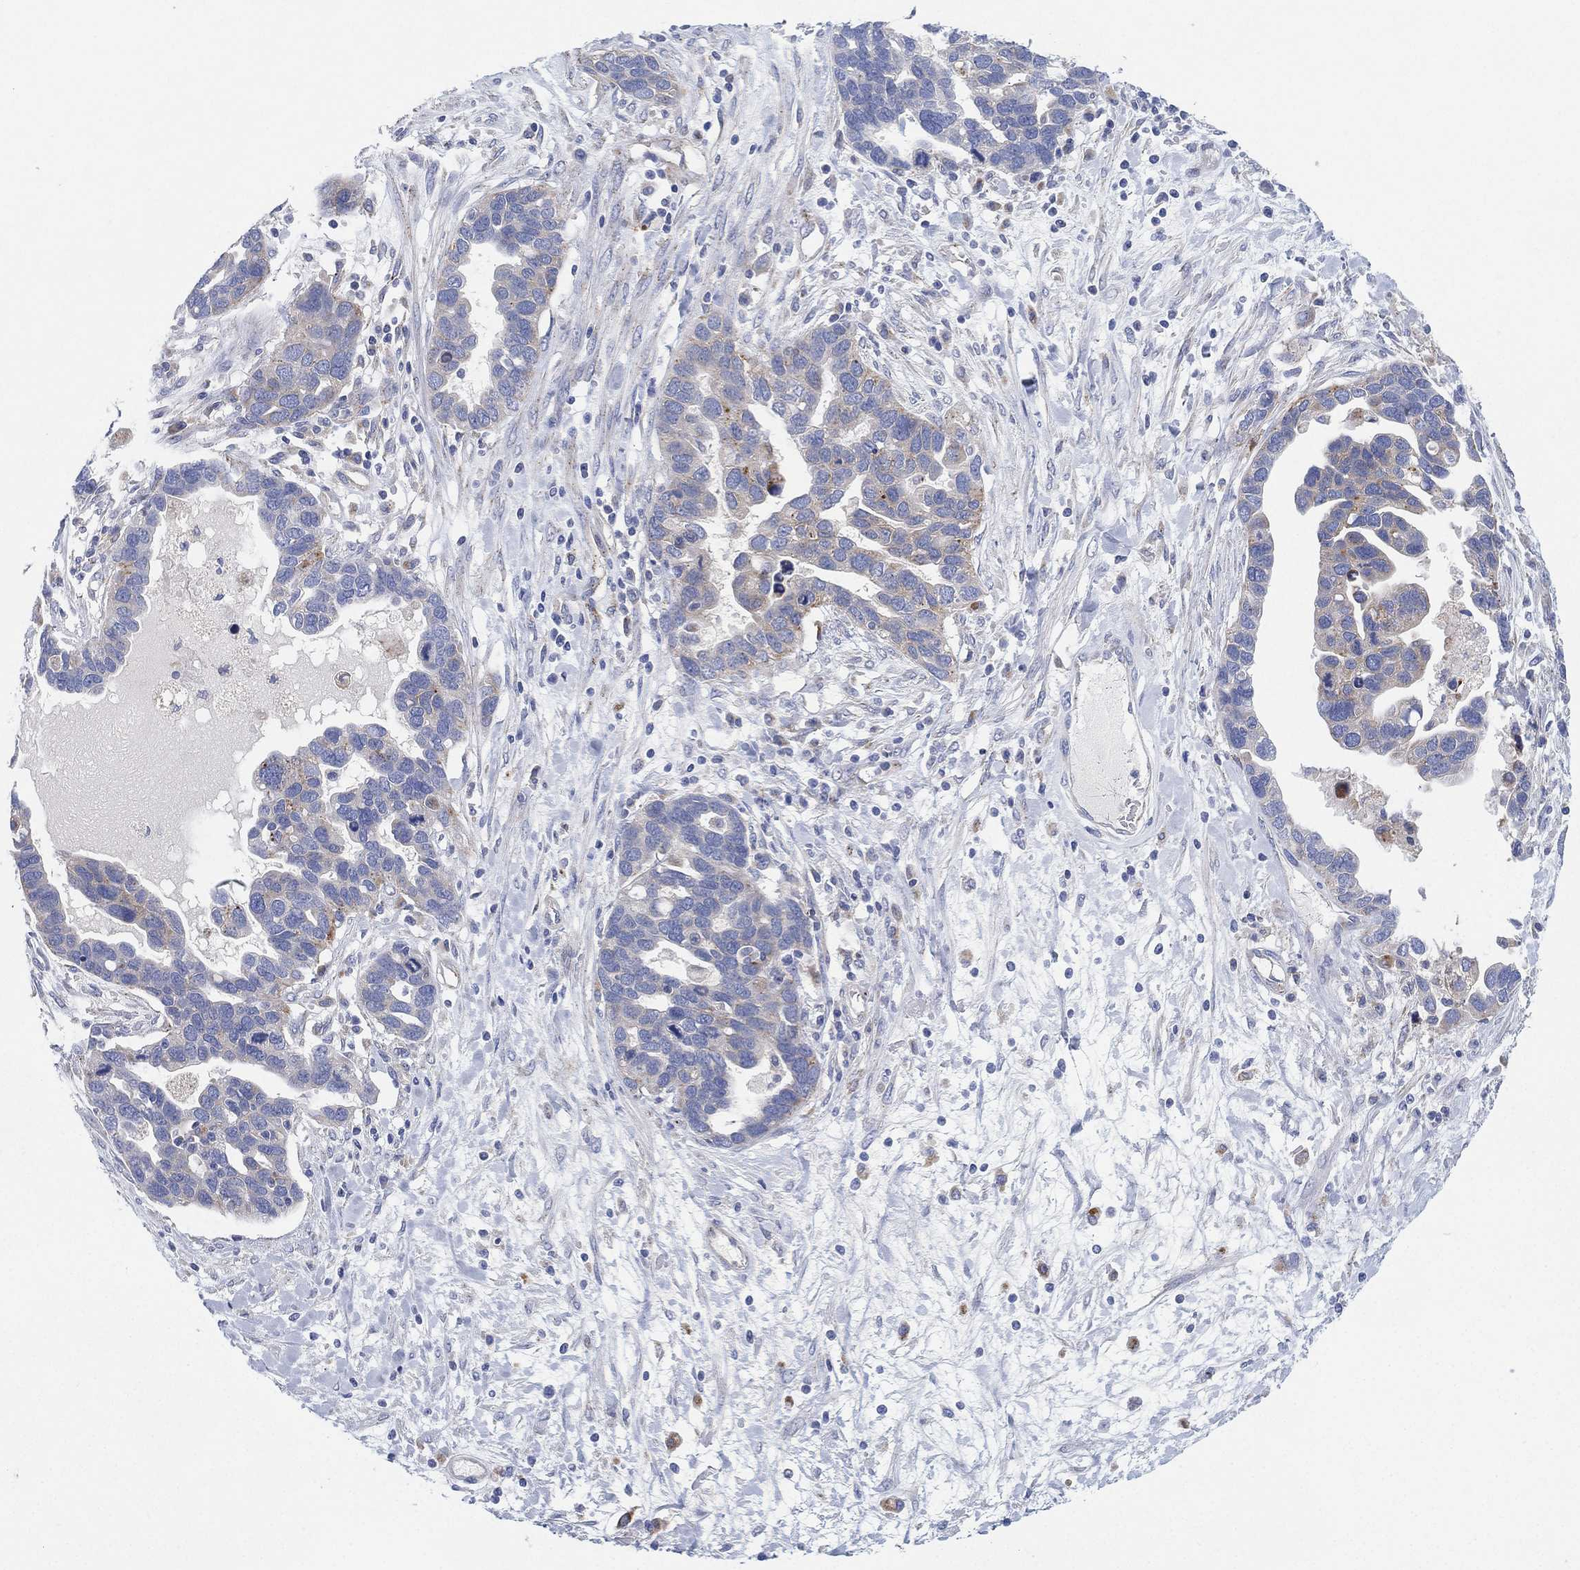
{"staining": {"intensity": "negative", "quantity": "none", "location": "none"}, "tissue": "ovarian cancer", "cell_type": "Tumor cells", "image_type": "cancer", "snomed": [{"axis": "morphology", "description": "Cystadenocarcinoma, serous, NOS"}, {"axis": "topography", "description": "Ovary"}], "caption": "Human serous cystadenocarcinoma (ovarian) stained for a protein using IHC demonstrates no staining in tumor cells.", "gene": "GALNS", "patient": {"sex": "female", "age": 54}}